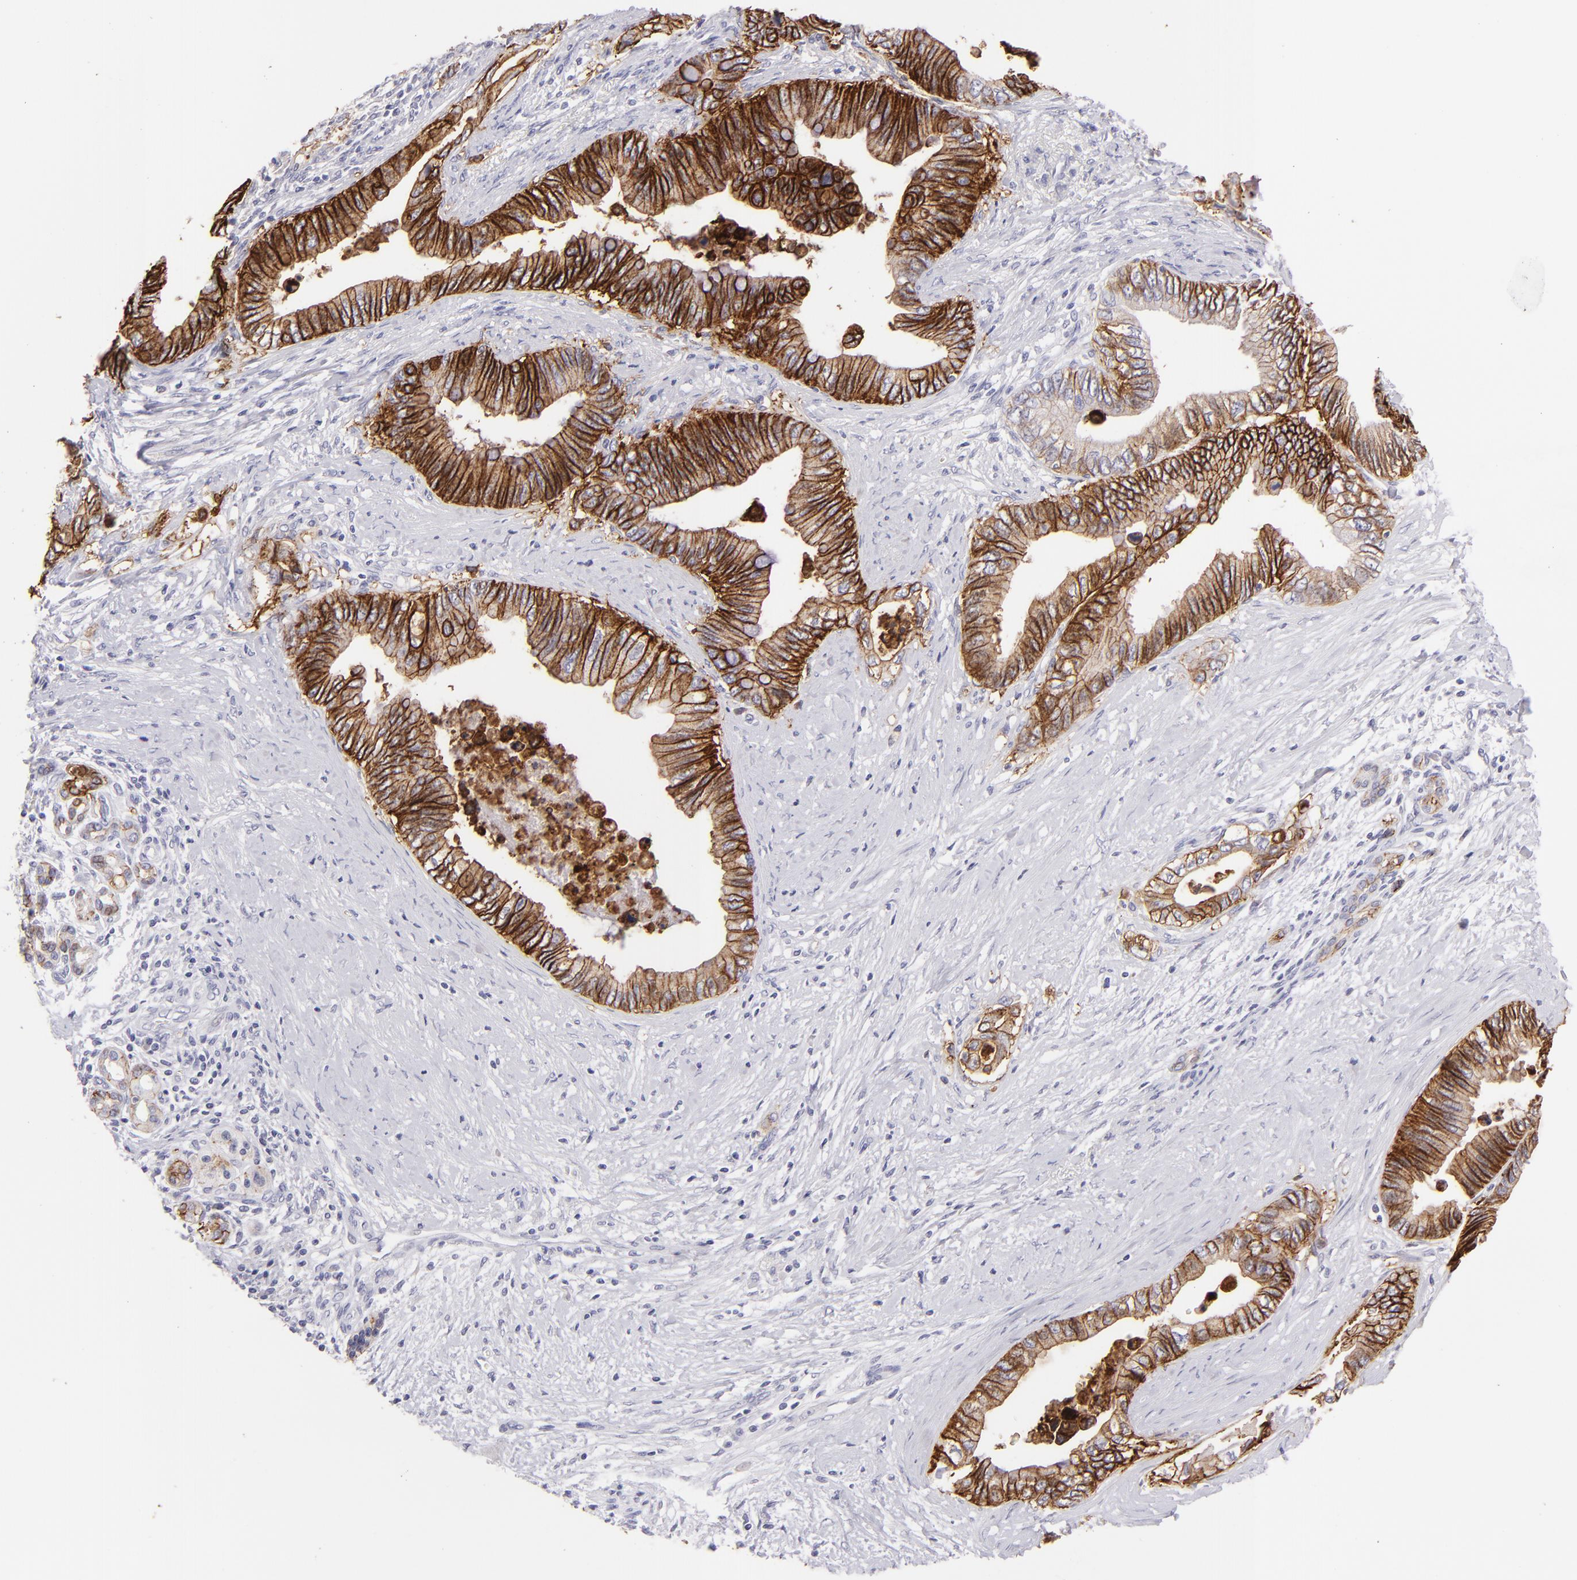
{"staining": {"intensity": "strong", "quantity": ">75%", "location": "cytoplasmic/membranous"}, "tissue": "pancreatic cancer", "cell_type": "Tumor cells", "image_type": "cancer", "snomed": [{"axis": "morphology", "description": "Adenocarcinoma, NOS"}, {"axis": "topography", "description": "Pancreas"}], "caption": "Strong cytoplasmic/membranous staining is present in approximately >75% of tumor cells in pancreatic adenocarcinoma.", "gene": "CLDN4", "patient": {"sex": "female", "age": 66}}